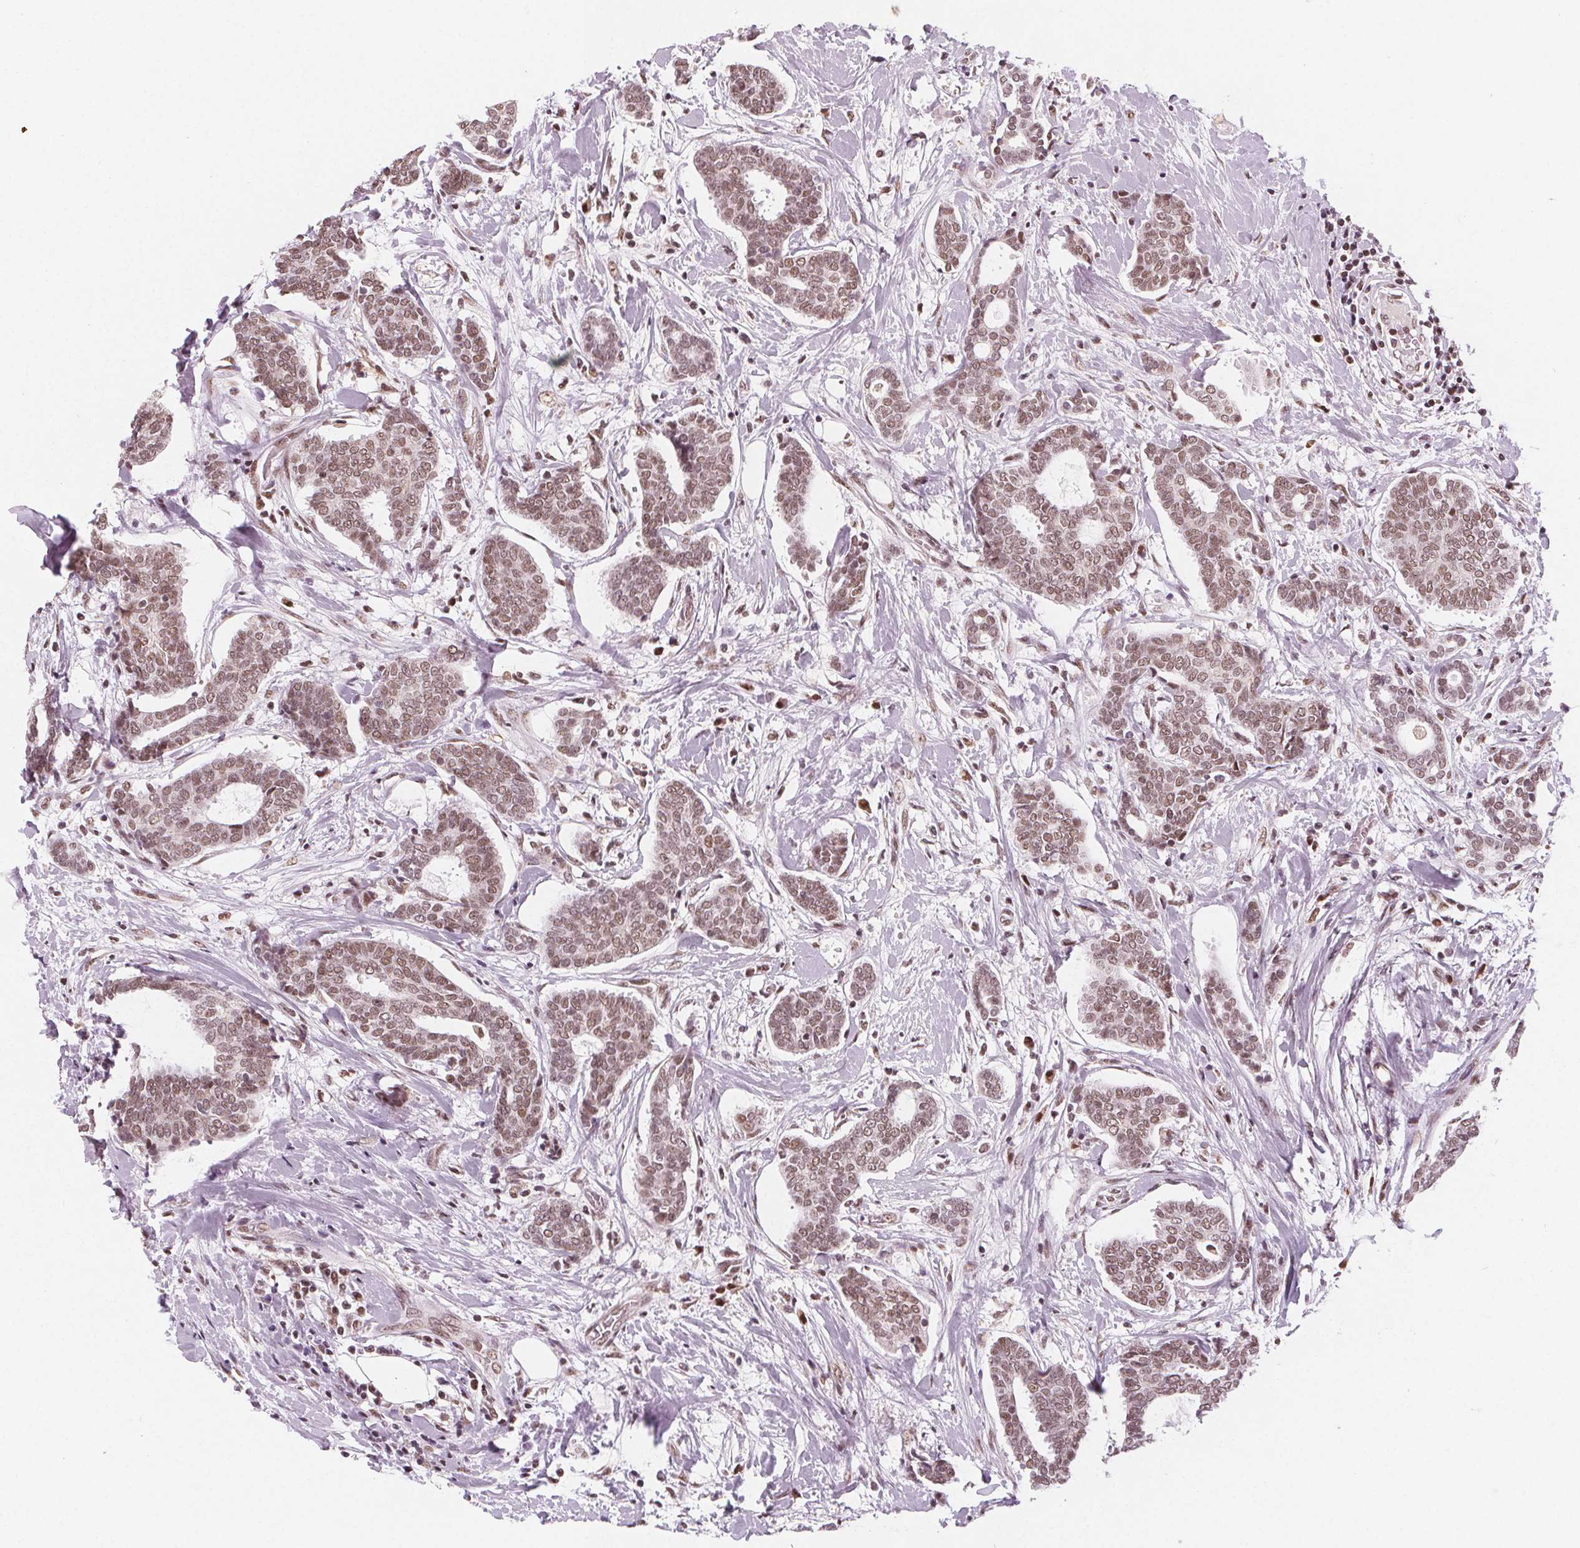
{"staining": {"intensity": "moderate", "quantity": ">75%", "location": "nuclear"}, "tissue": "breast cancer", "cell_type": "Tumor cells", "image_type": "cancer", "snomed": [{"axis": "morphology", "description": "Intraductal carcinoma, in situ"}, {"axis": "morphology", "description": "Duct carcinoma"}, {"axis": "morphology", "description": "Lobular carcinoma, in situ"}, {"axis": "topography", "description": "Breast"}], "caption": "The image demonstrates immunohistochemical staining of breast cancer (intraductal carcinoma,  in situ). There is moderate nuclear staining is appreciated in about >75% of tumor cells. The staining was performed using DAB (3,3'-diaminobenzidine) to visualize the protein expression in brown, while the nuclei were stained in blue with hematoxylin (Magnification: 20x).", "gene": "DPM2", "patient": {"sex": "female", "age": 44}}